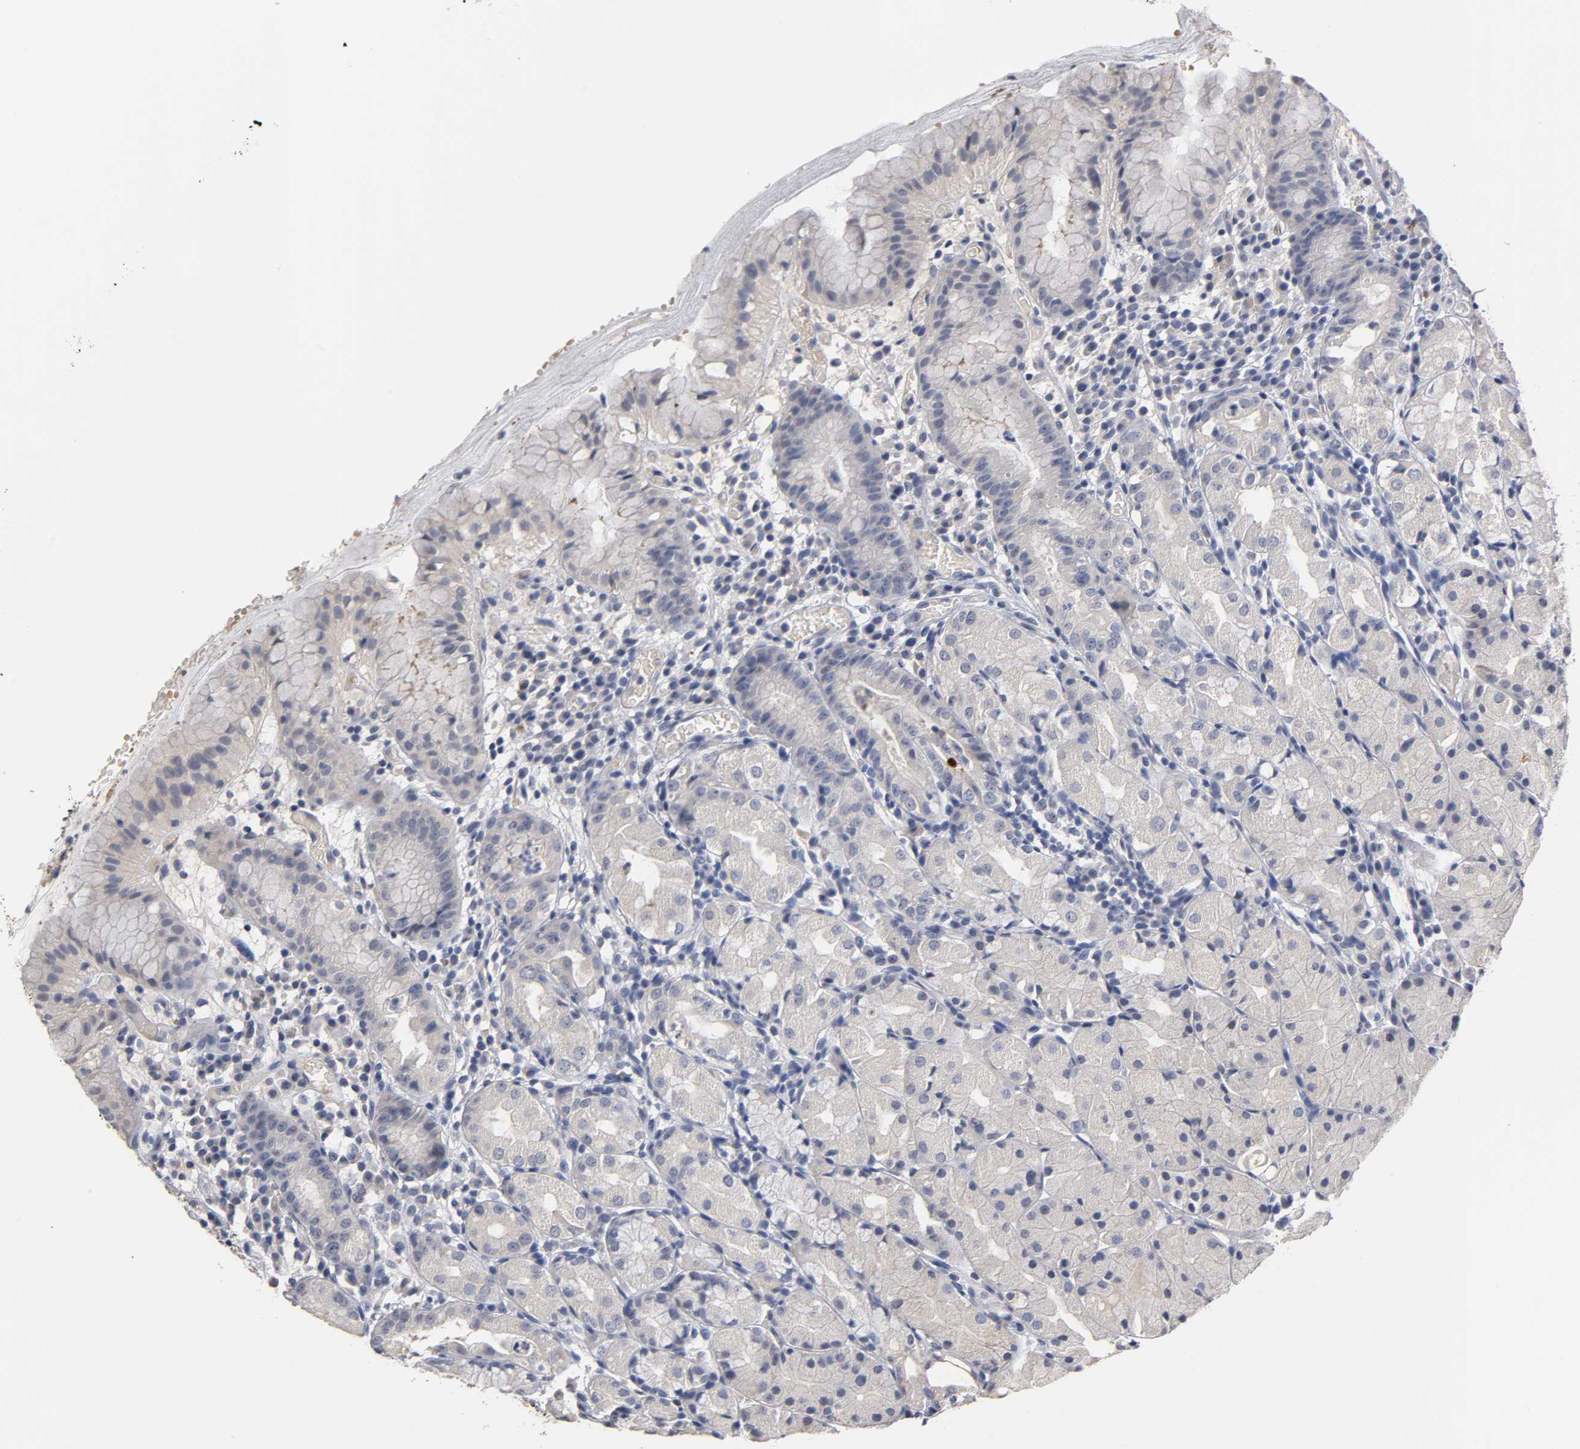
{"staining": {"intensity": "negative", "quantity": "none", "location": "none"}, "tissue": "stomach", "cell_type": "Glandular cells", "image_type": "normal", "snomed": [{"axis": "morphology", "description": "Normal tissue, NOS"}, {"axis": "topography", "description": "Stomach"}, {"axis": "topography", "description": "Stomach, lower"}], "caption": "Micrograph shows no protein expression in glandular cells of unremarkable stomach. (Immunohistochemistry (ihc), brightfield microscopy, high magnification).", "gene": "OVOL1", "patient": {"sex": "female", "age": 75}}